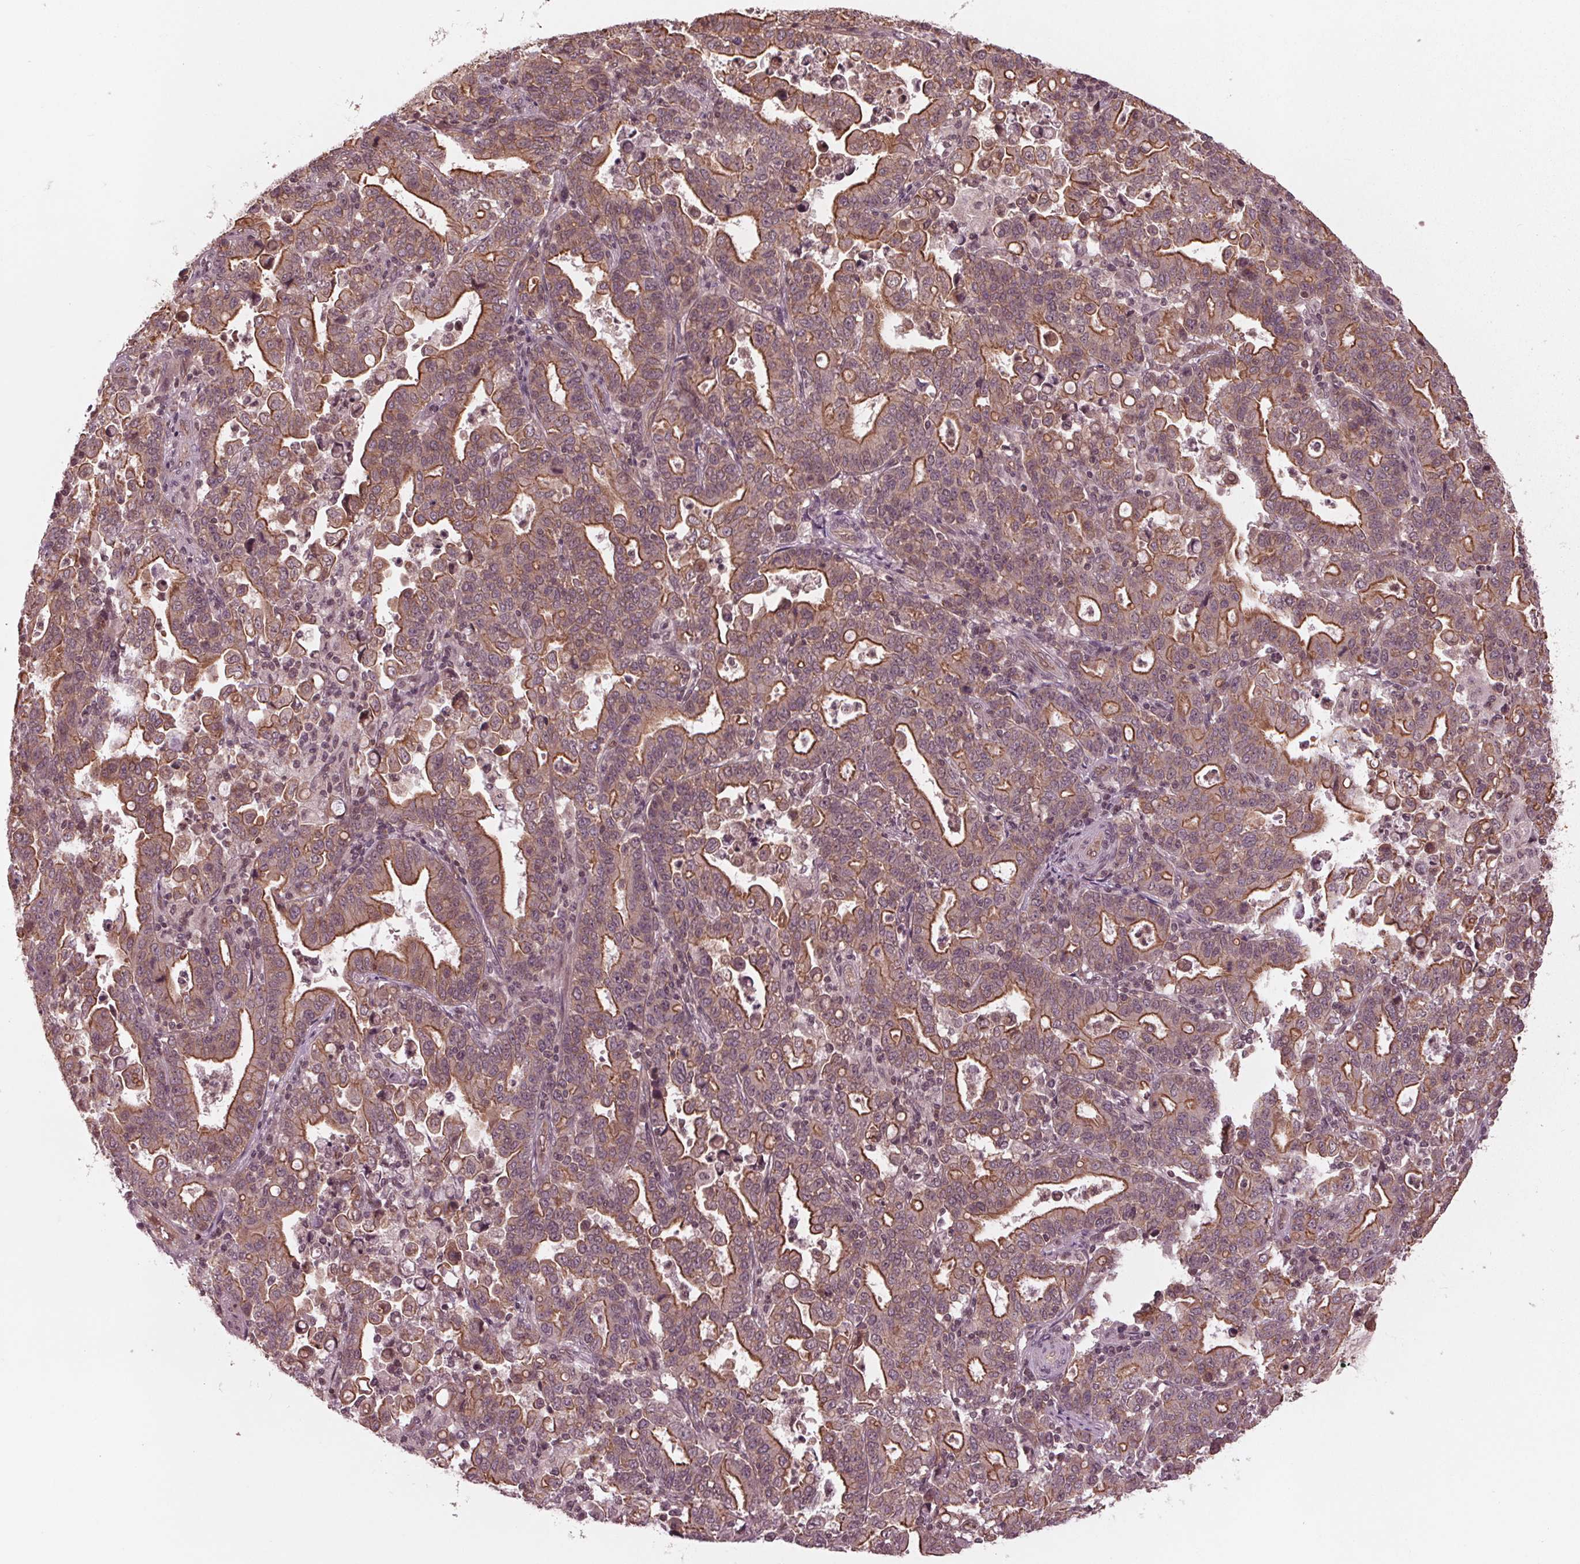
{"staining": {"intensity": "moderate", "quantity": "25%-75%", "location": "cytoplasmic/membranous,nuclear"}, "tissue": "stomach cancer", "cell_type": "Tumor cells", "image_type": "cancer", "snomed": [{"axis": "morphology", "description": "Adenocarcinoma, NOS"}, {"axis": "topography", "description": "Stomach"}], "caption": "Immunohistochemical staining of stomach cancer (adenocarcinoma) shows moderate cytoplasmic/membranous and nuclear protein staining in about 25%-75% of tumor cells.", "gene": "BTBD1", "patient": {"sex": "male", "age": 82}}